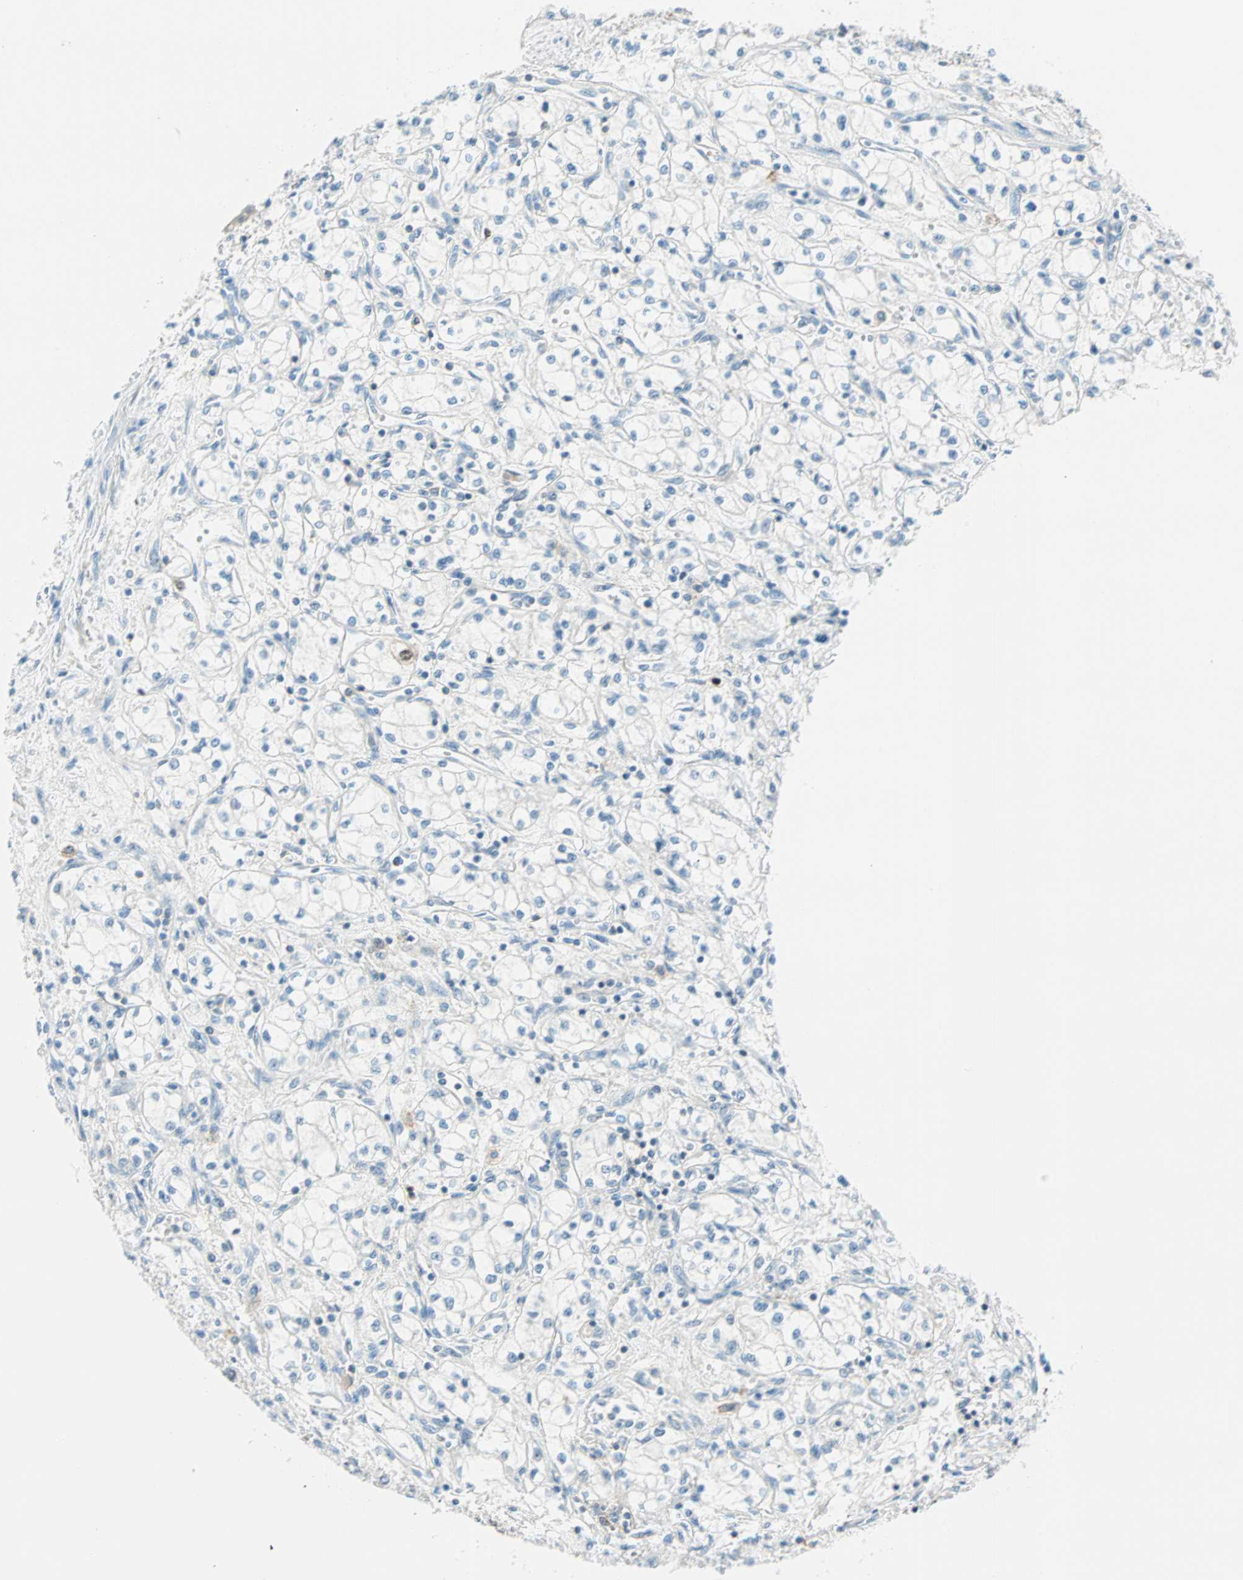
{"staining": {"intensity": "negative", "quantity": "none", "location": "none"}, "tissue": "renal cancer", "cell_type": "Tumor cells", "image_type": "cancer", "snomed": [{"axis": "morphology", "description": "Normal tissue, NOS"}, {"axis": "morphology", "description": "Adenocarcinoma, NOS"}, {"axis": "topography", "description": "Kidney"}], "caption": "A photomicrograph of human adenocarcinoma (renal) is negative for staining in tumor cells.", "gene": "PTTG1", "patient": {"sex": "male", "age": 59}}